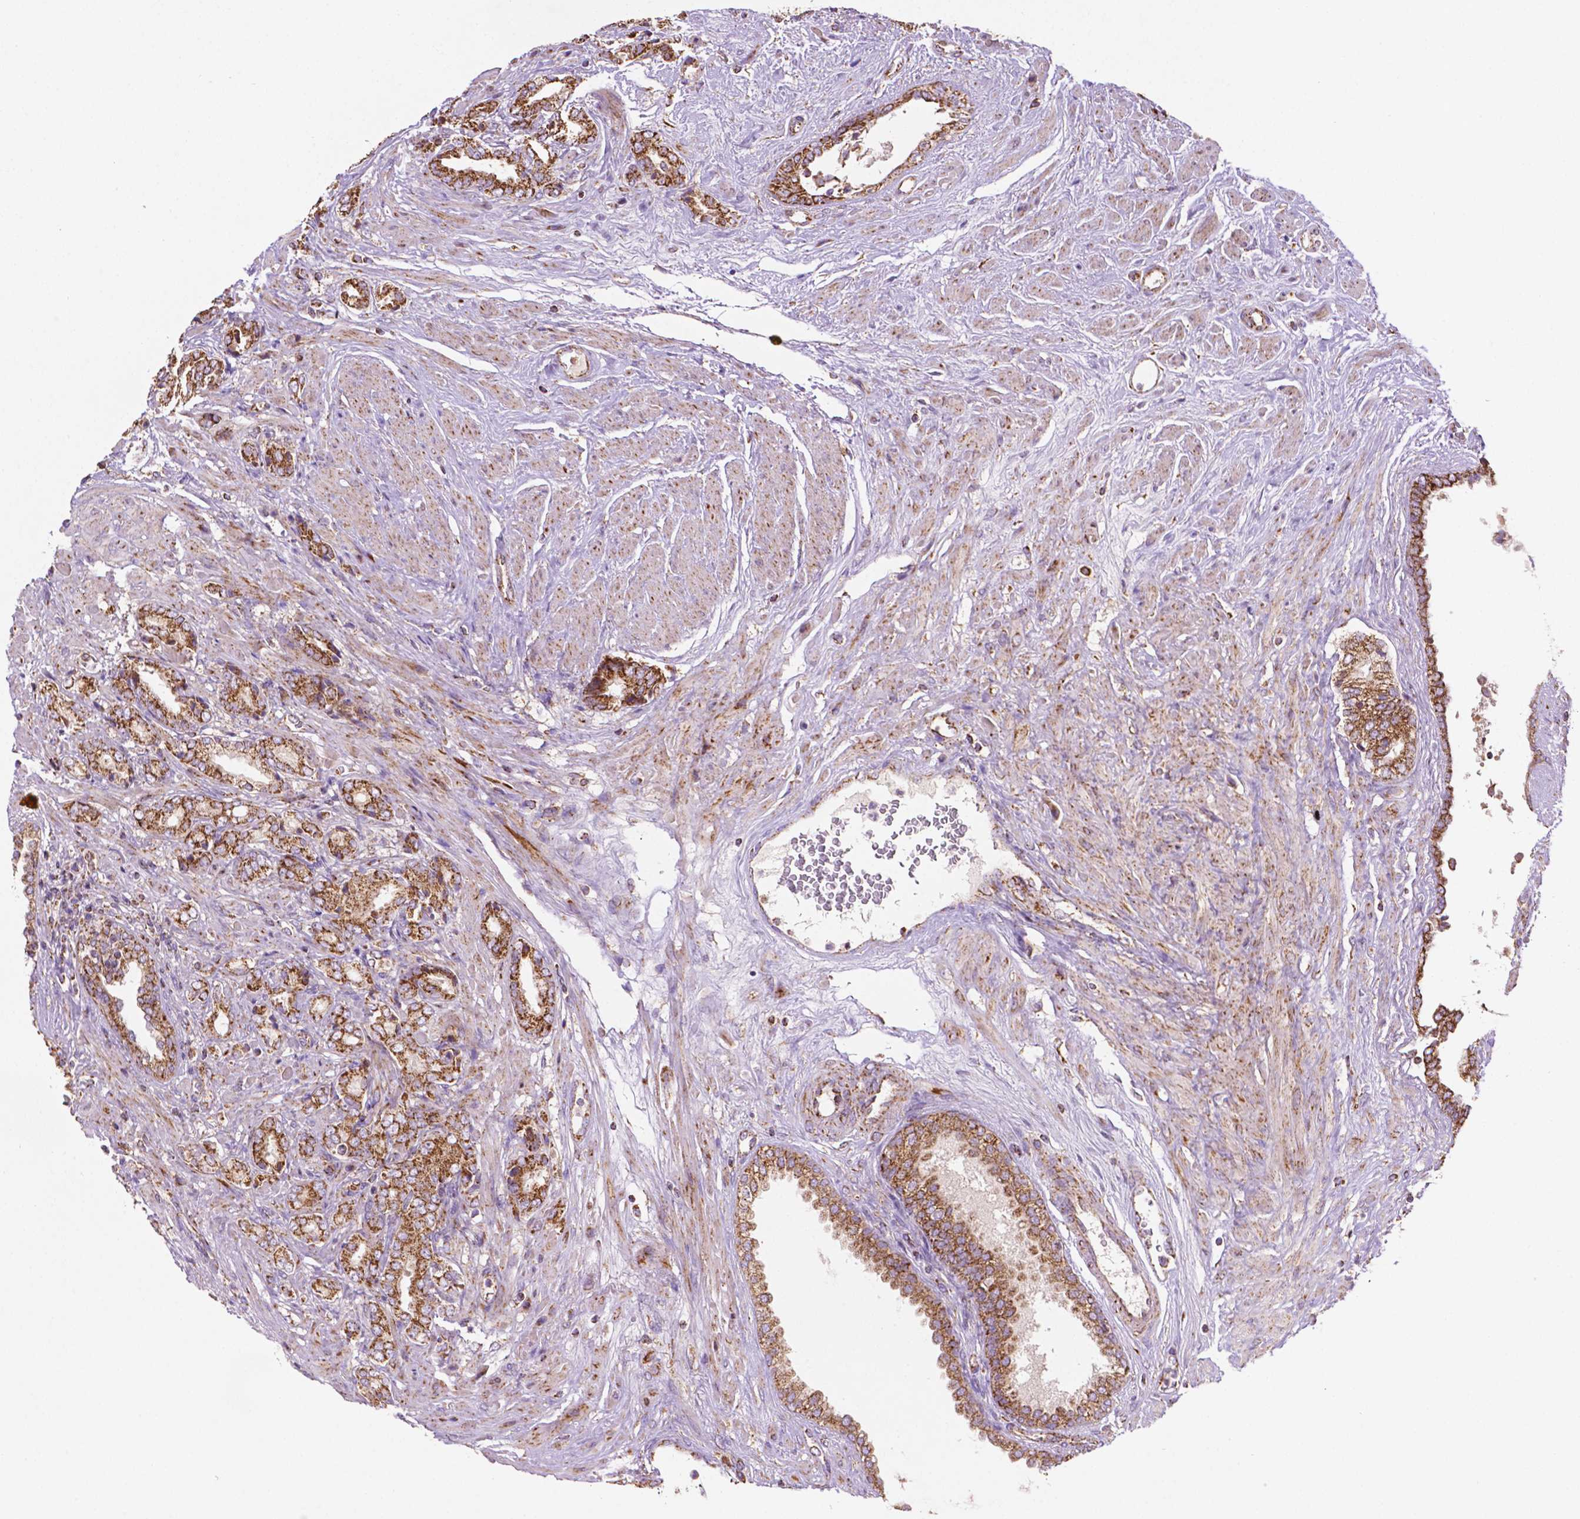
{"staining": {"intensity": "strong", "quantity": ">75%", "location": "cytoplasmic/membranous"}, "tissue": "prostate cancer", "cell_type": "Tumor cells", "image_type": "cancer", "snomed": [{"axis": "morphology", "description": "Adenocarcinoma, High grade"}, {"axis": "topography", "description": "Prostate"}], "caption": "Prostate high-grade adenocarcinoma stained with DAB IHC demonstrates high levels of strong cytoplasmic/membranous staining in about >75% of tumor cells. The staining was performed using DAB to visualize the protein expression in brown, while the nuclei were stained in blue with hematoxylin (Magnification: 20x).", "gene": "ILVBL", "patient": {"sex": "male", "age": 56}}